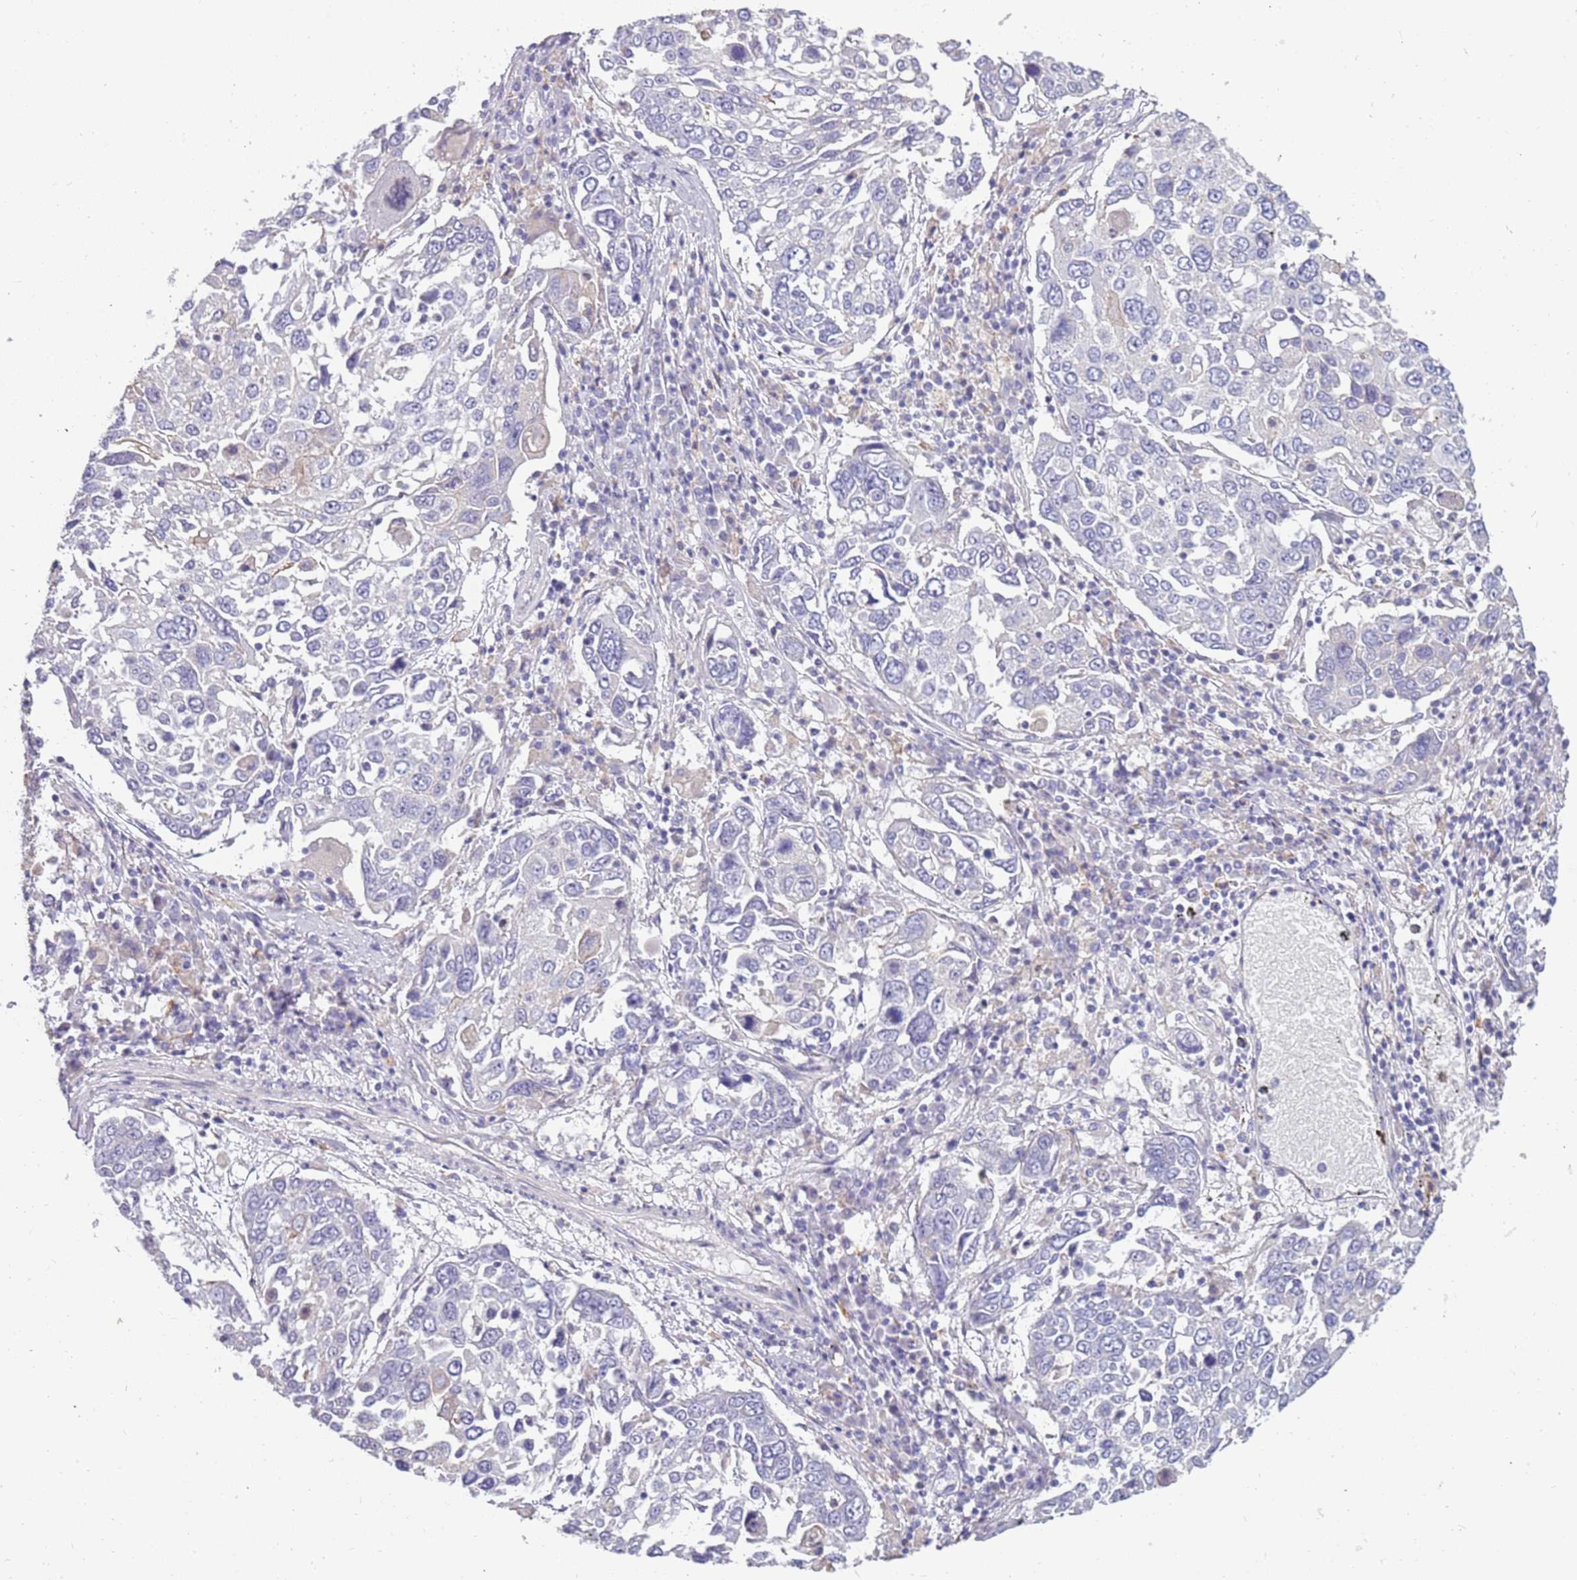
{"staining": {"intensity": "negative", "quantity": "none", "location": "none"}, "tissue": "lung cancer", "cell_type": "Tumor cells", "image_type": "cancer", "snomed": [{"axis": "morphology", "description": "Squamous cell carcinoma, NOS"}, {"axis": "topography", "description": "Lung"}], "caption": "Lung squamous cell carcinoma was stained to show a protein in brown. There is no significant staining in tumor cells. (Stains: DAB immunohistochemistry (IHC) with hematoxylin counter stain, Microscopy: brightfield microscopy at high magnification).", "gene": "RHCG", "patient": {"sex": "male", "age": 65}}